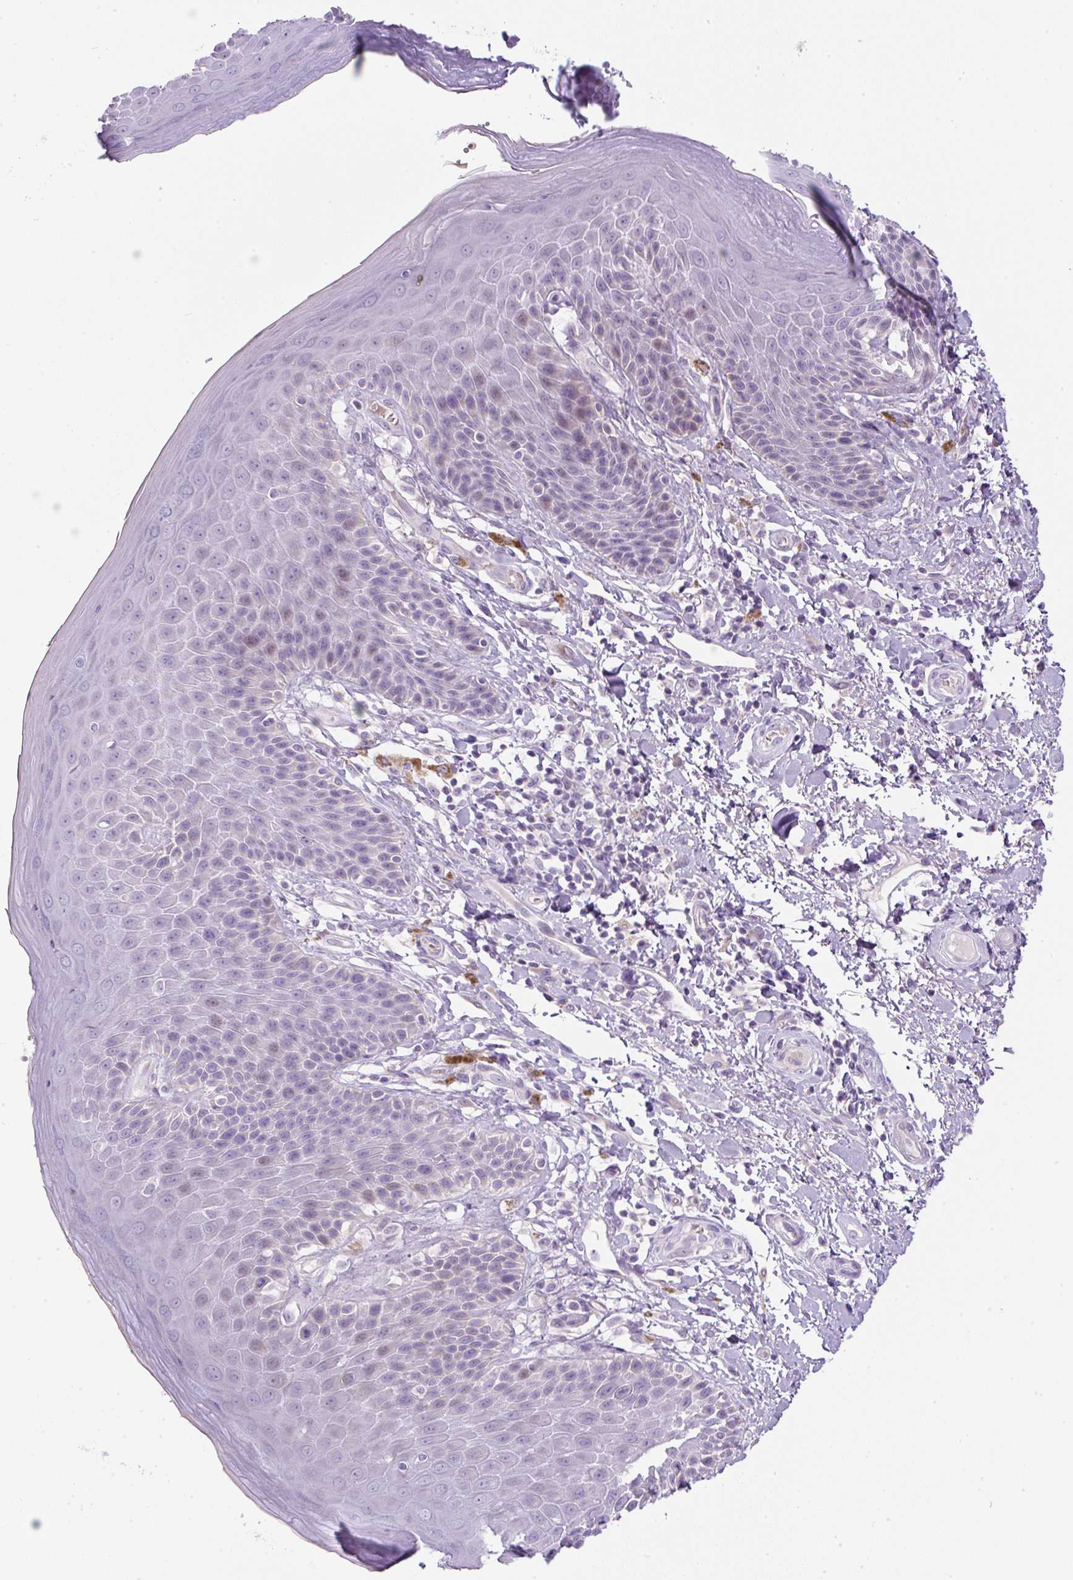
{"staining": {"intensity": "negative", "quantity": "none", "location": "none"}, "tissue": "skin", "cell_type": "Epidermal cells", "image_type": "normal", "snomed": [{"axis": "morphology", "description": "Normal tissue, NOS"}, {"axis": "topography", "description": "Peripheral nerve tissue"}], "caption": "A high-resolution micrograph shows IHC staining of benign skin, which shows no significant expression in epidermal cells.", "gene": "FGFBP3", "patient": {"sex": "male", "age": 51}}